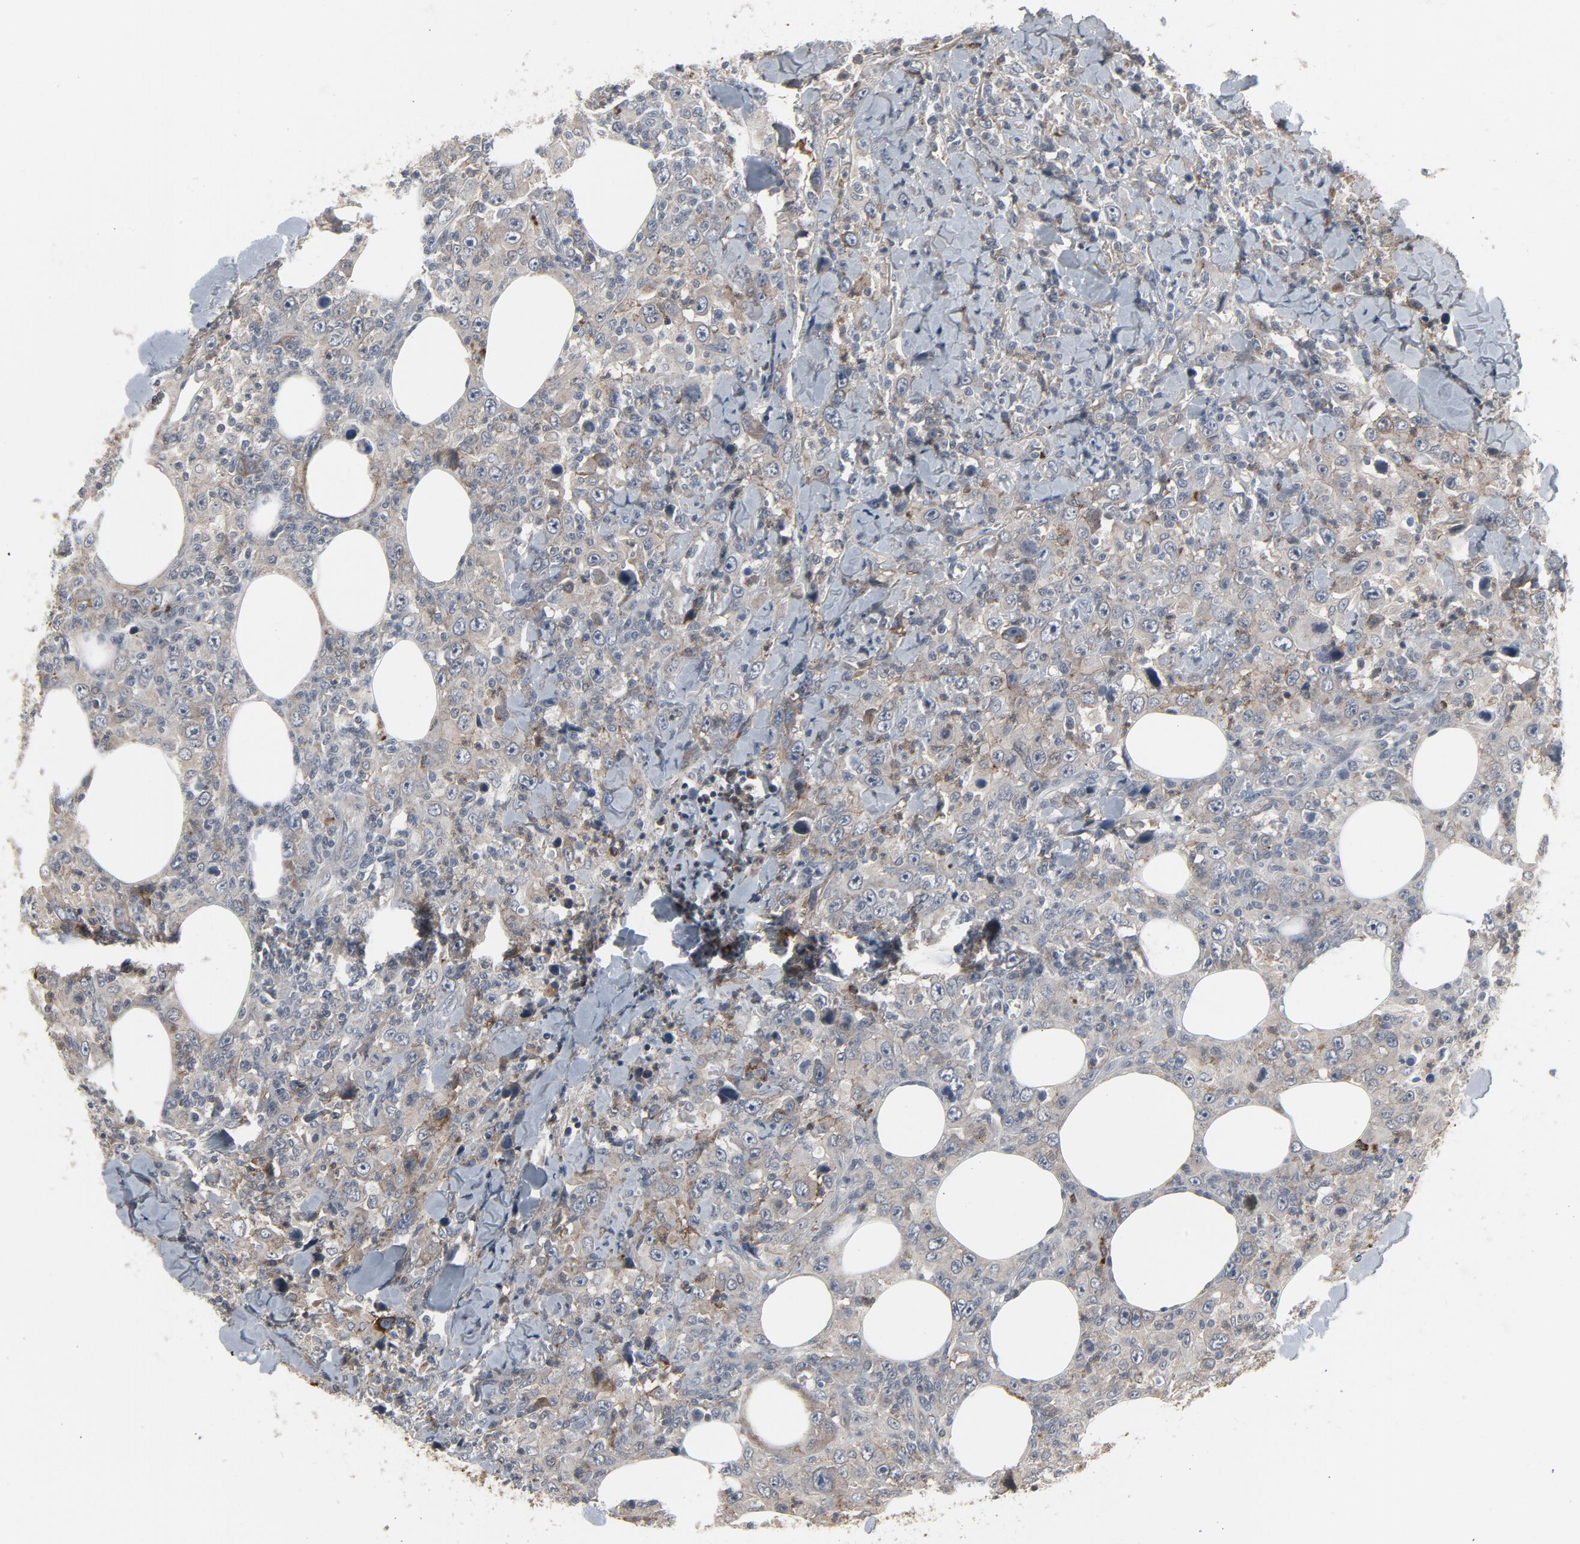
{"staining": {"intensity": "negative", "quantity": "none", "location": "none"}, "tissue": "thyroid cancer", "cell_type": "Tumor cells", "image_type": "cancer", "snomed": [{"axis": "morphology", "description": "Carcinoma, NOS"}, {"axis": "topography", "description": "Thyroid gland"}], "caption": "Immunohistochemistry (IHC) image of carcinoma (thyroid) stained for a protein (brown), which shows no expression in tumor cells. (DAB (3,3'-diaminobenzidine) immunohistochemistry (IHC) with hematoxylin counter stain).", "gene": "PDZD4", "patient": {"sex": "female", "age": 77}}